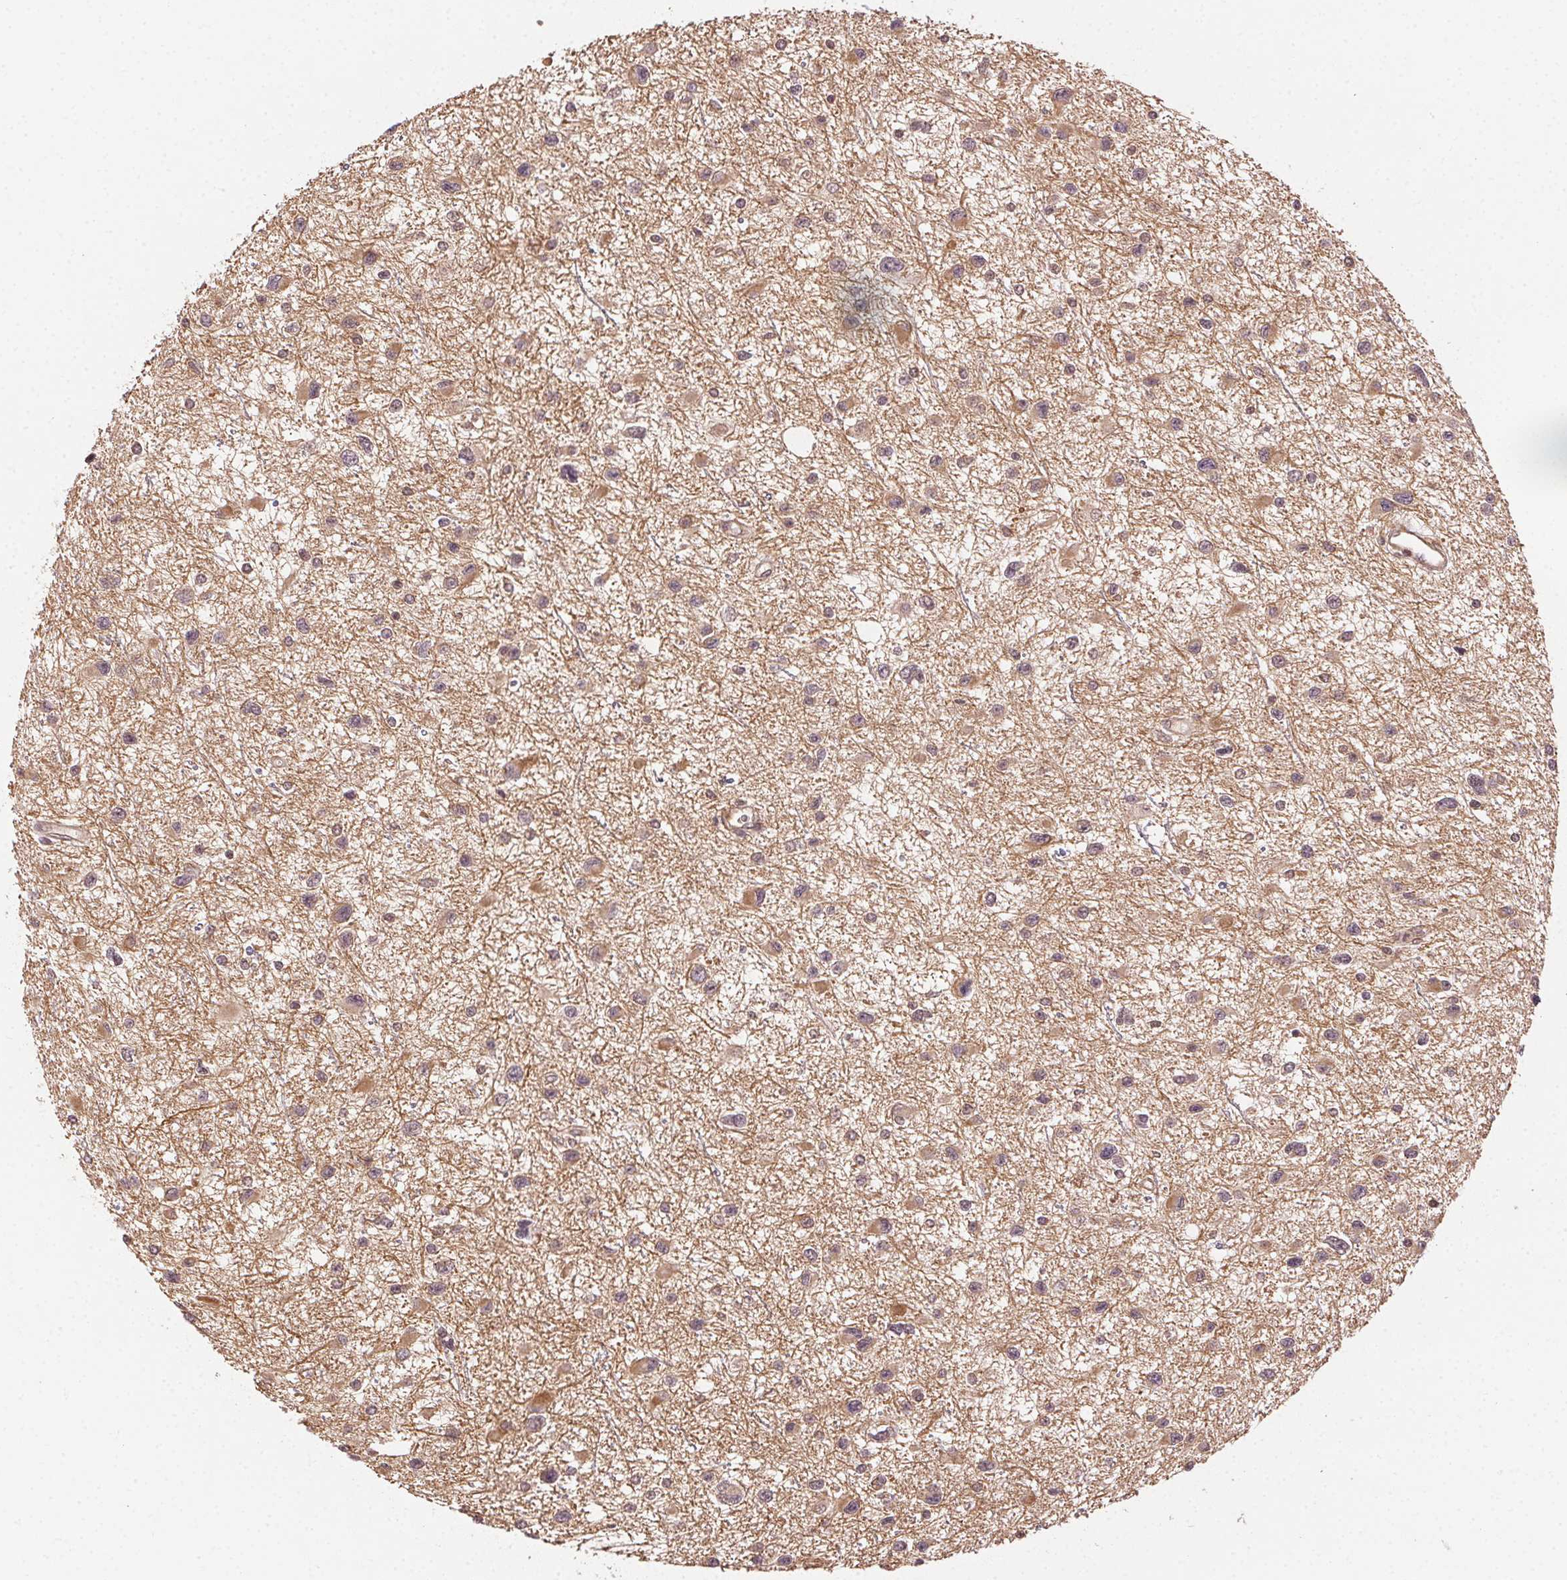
{"staining": {"intensity": "moderate", "quantity": ">75%", "location": "cytoplasmic/membranous"}, "tissue": "glioma", "cell_type": "Tumor cells", "image_type": "cancer", "snomed": [{"axis": "morphology", "description": "Glioma, malignant, Low grade"}, {"axis": "topography", "description": "Brain"}], "caption": "Glioma tissue demonstrates moderate cytoplasmic/membranous expression in about >75% of tumor cells", "gene": "KLHL15", "patient": {"sex": "female", "age": 32}}